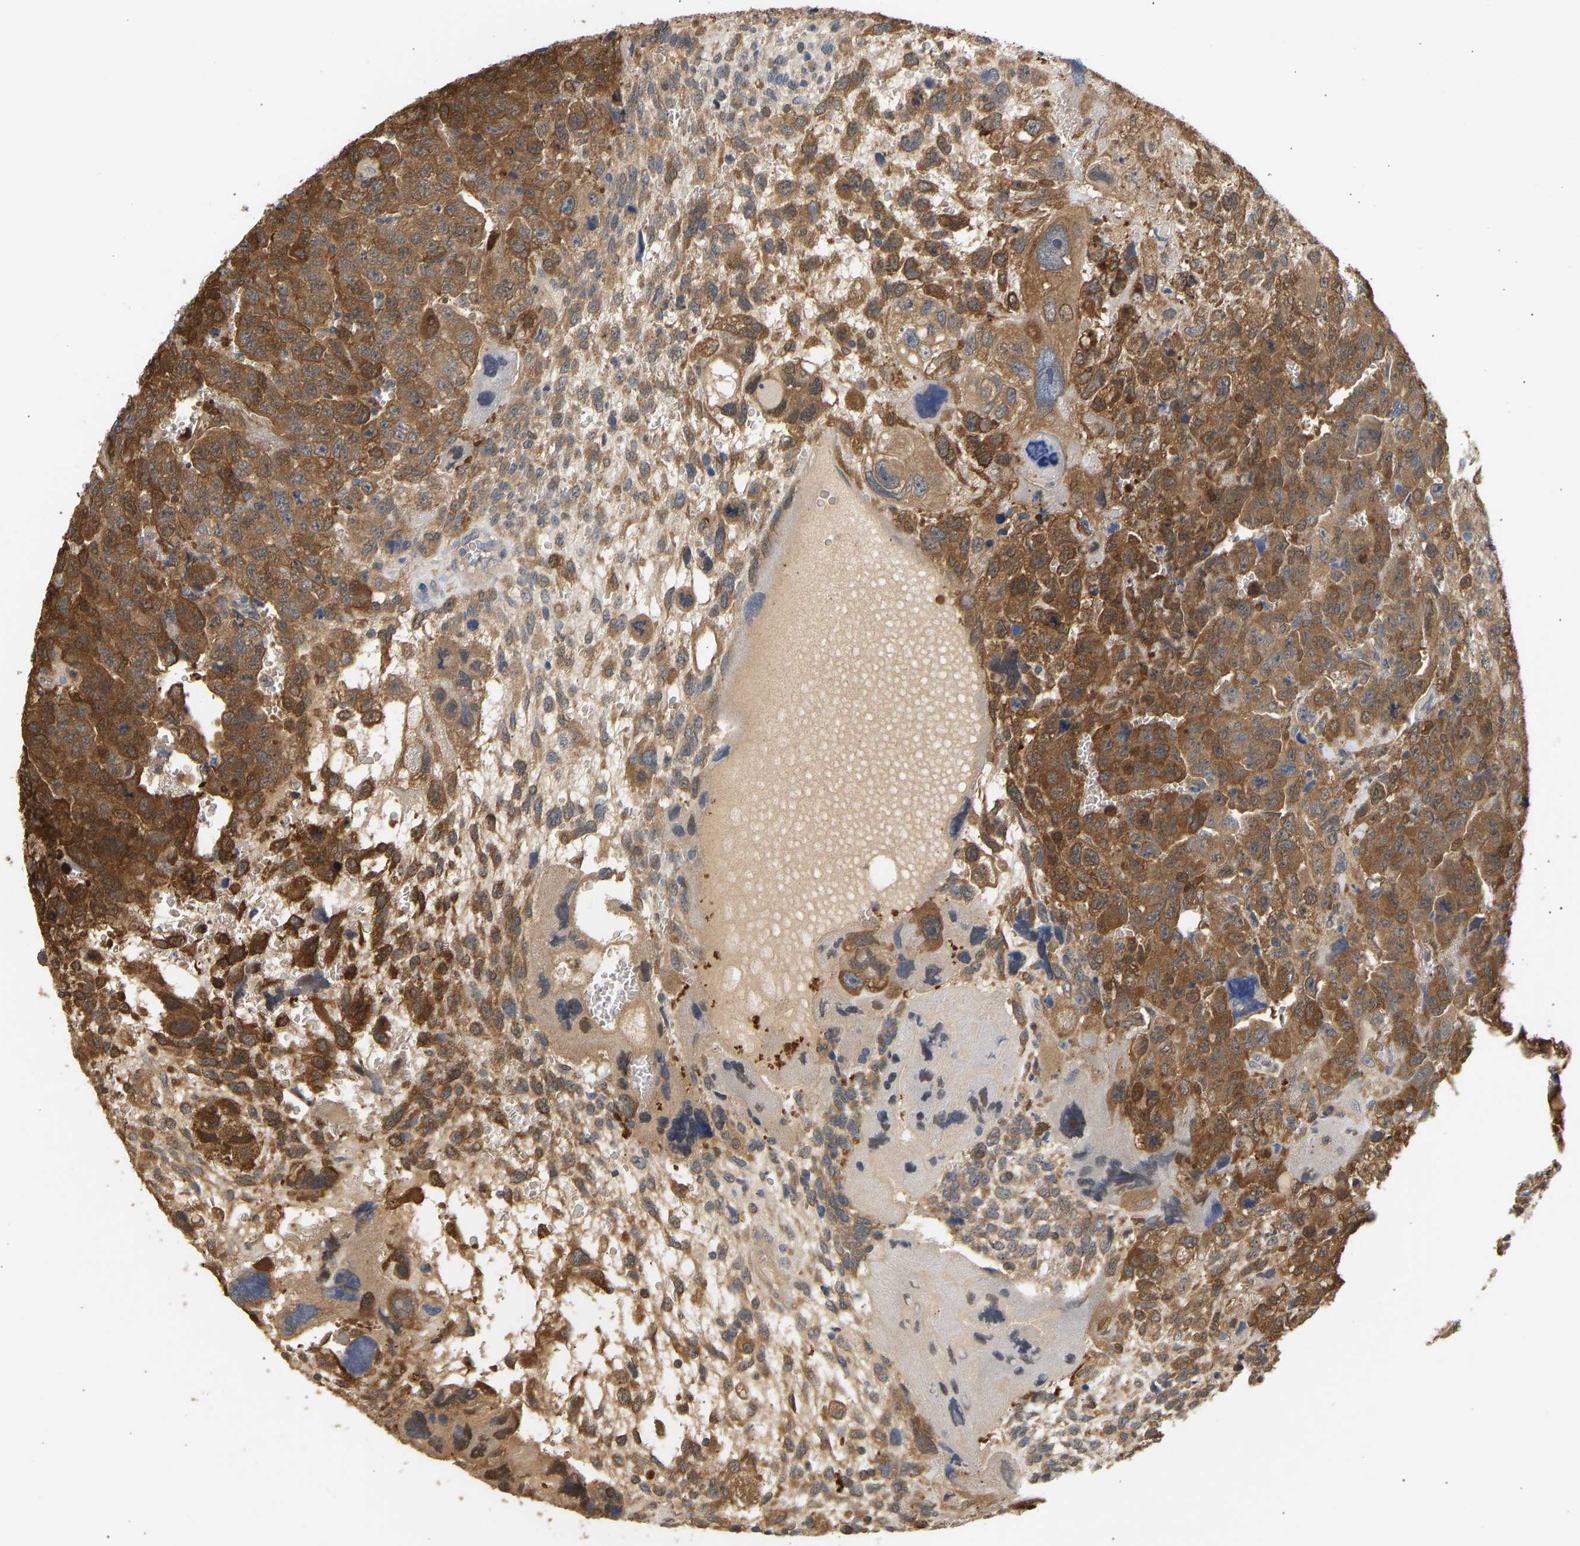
{"staining": {"intensity": "strong", "quantity": ">75%", "location": "cytoplasmic/membranous"}, "tissue": "testis cancer", "cell_type": "Tumor cells", "image_type": "cancer", "snomed": [{"axis": "morphology", "description": "Carcinoma, Embryonal, NOS"}, {"axis": "topography", "description": "Testis"}], "caption": "Immunohistochemistry (IHC) micrograph of neoplastic tissue: human embryonal carcinoma (testis) stained using IHC reveals high levels of strong protein expression localized specifically in the cytoplasmic/membranous of tumor cells, appearing as a cytoplasmic/membranous brown color.", "gene": "ENO1", "patient": {"sex": "male", "age": 28}}